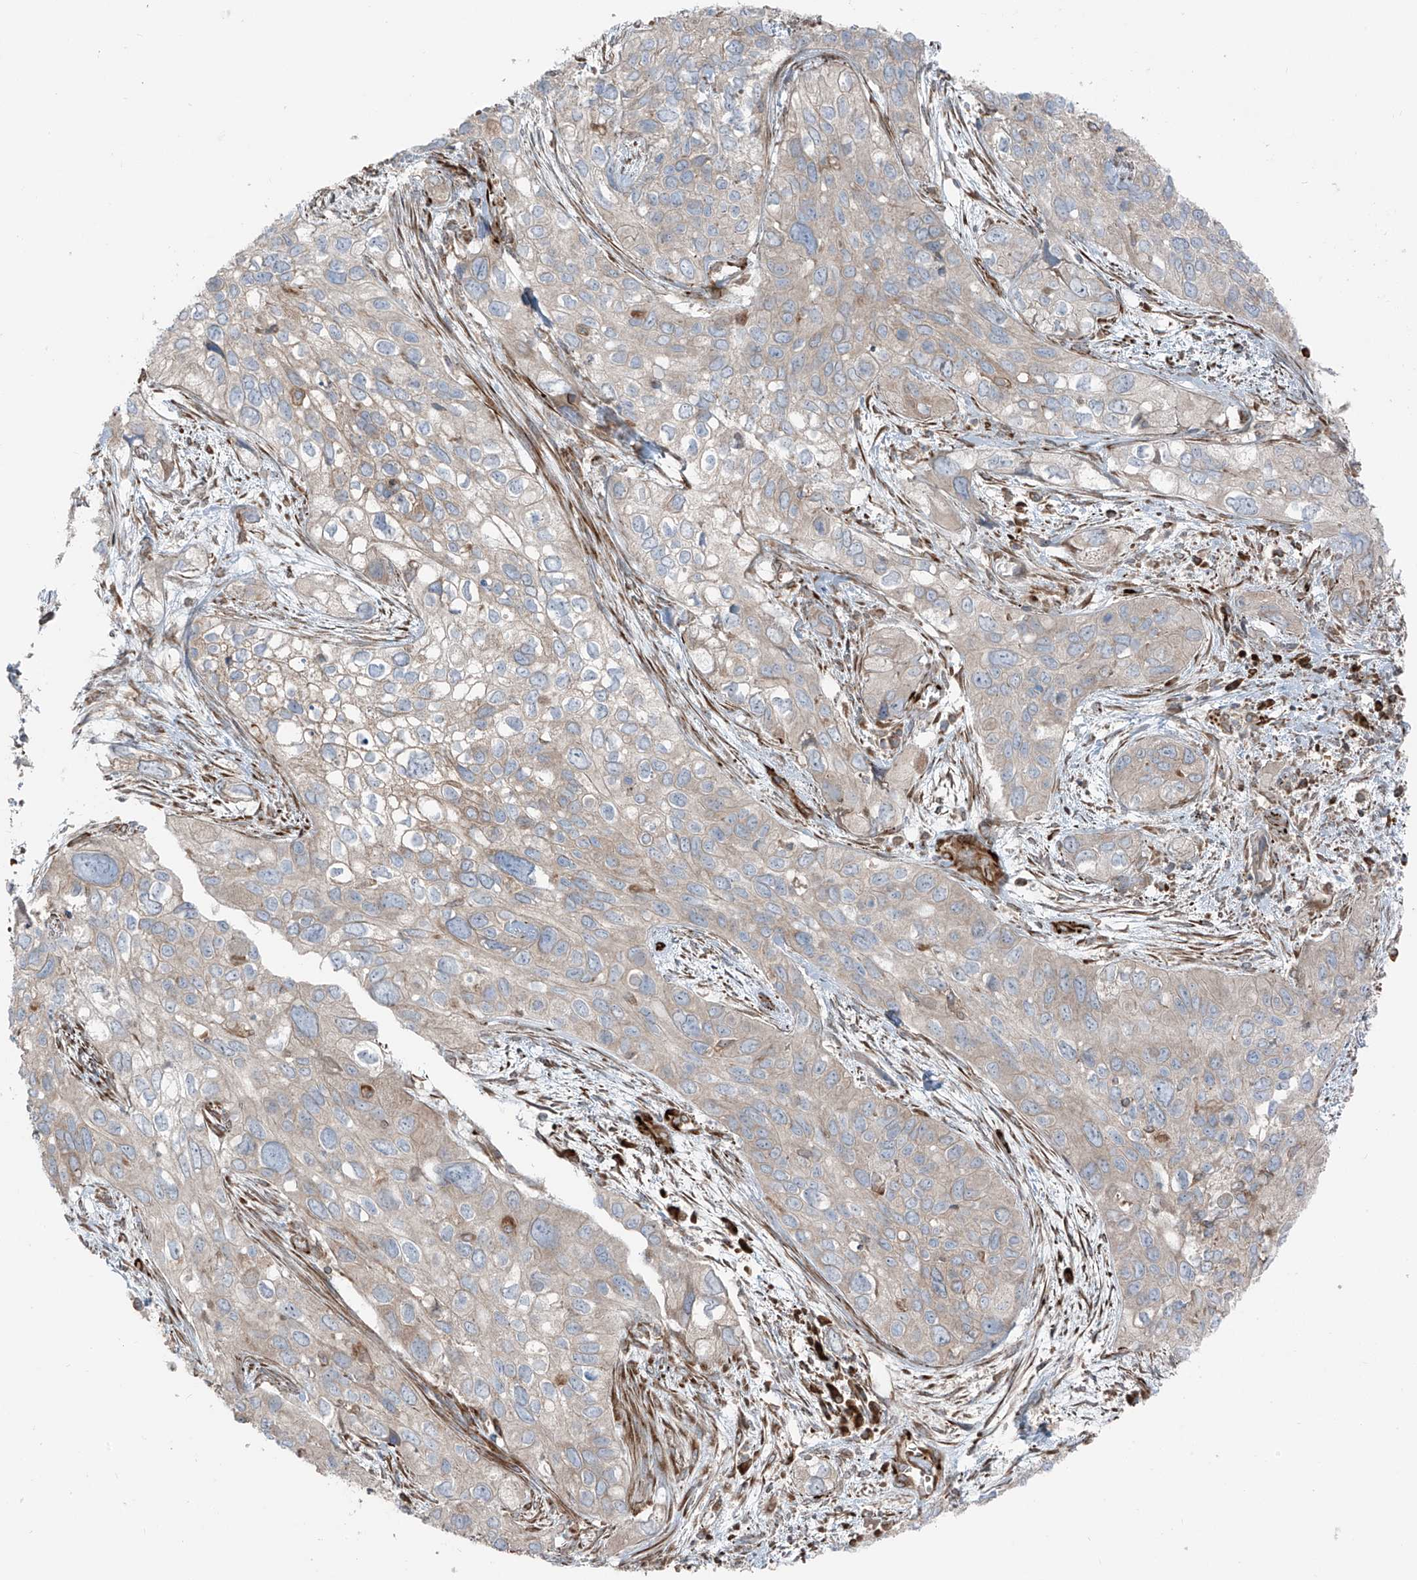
{"staining": {"intensity": "weak", "quantity": "<25%", "location": "cytoplasmic/membranous"}, "tissue": "cervical cancer", "cell_type": "Tumor cells", "image_type": "cancer", "snomed": [{"axis": "morphology", "description": "Squamous cell carcinoma, NOS"}, {"axis": "topography", "description": "Cervix"}], "caption": "This is an immunohistochemistry micrograph of squamous cell carcinoma (cervical). There is no expression in tumor cells.", "gene": "ERLEC1", "patient": {"sex": "female", "age": 55}}